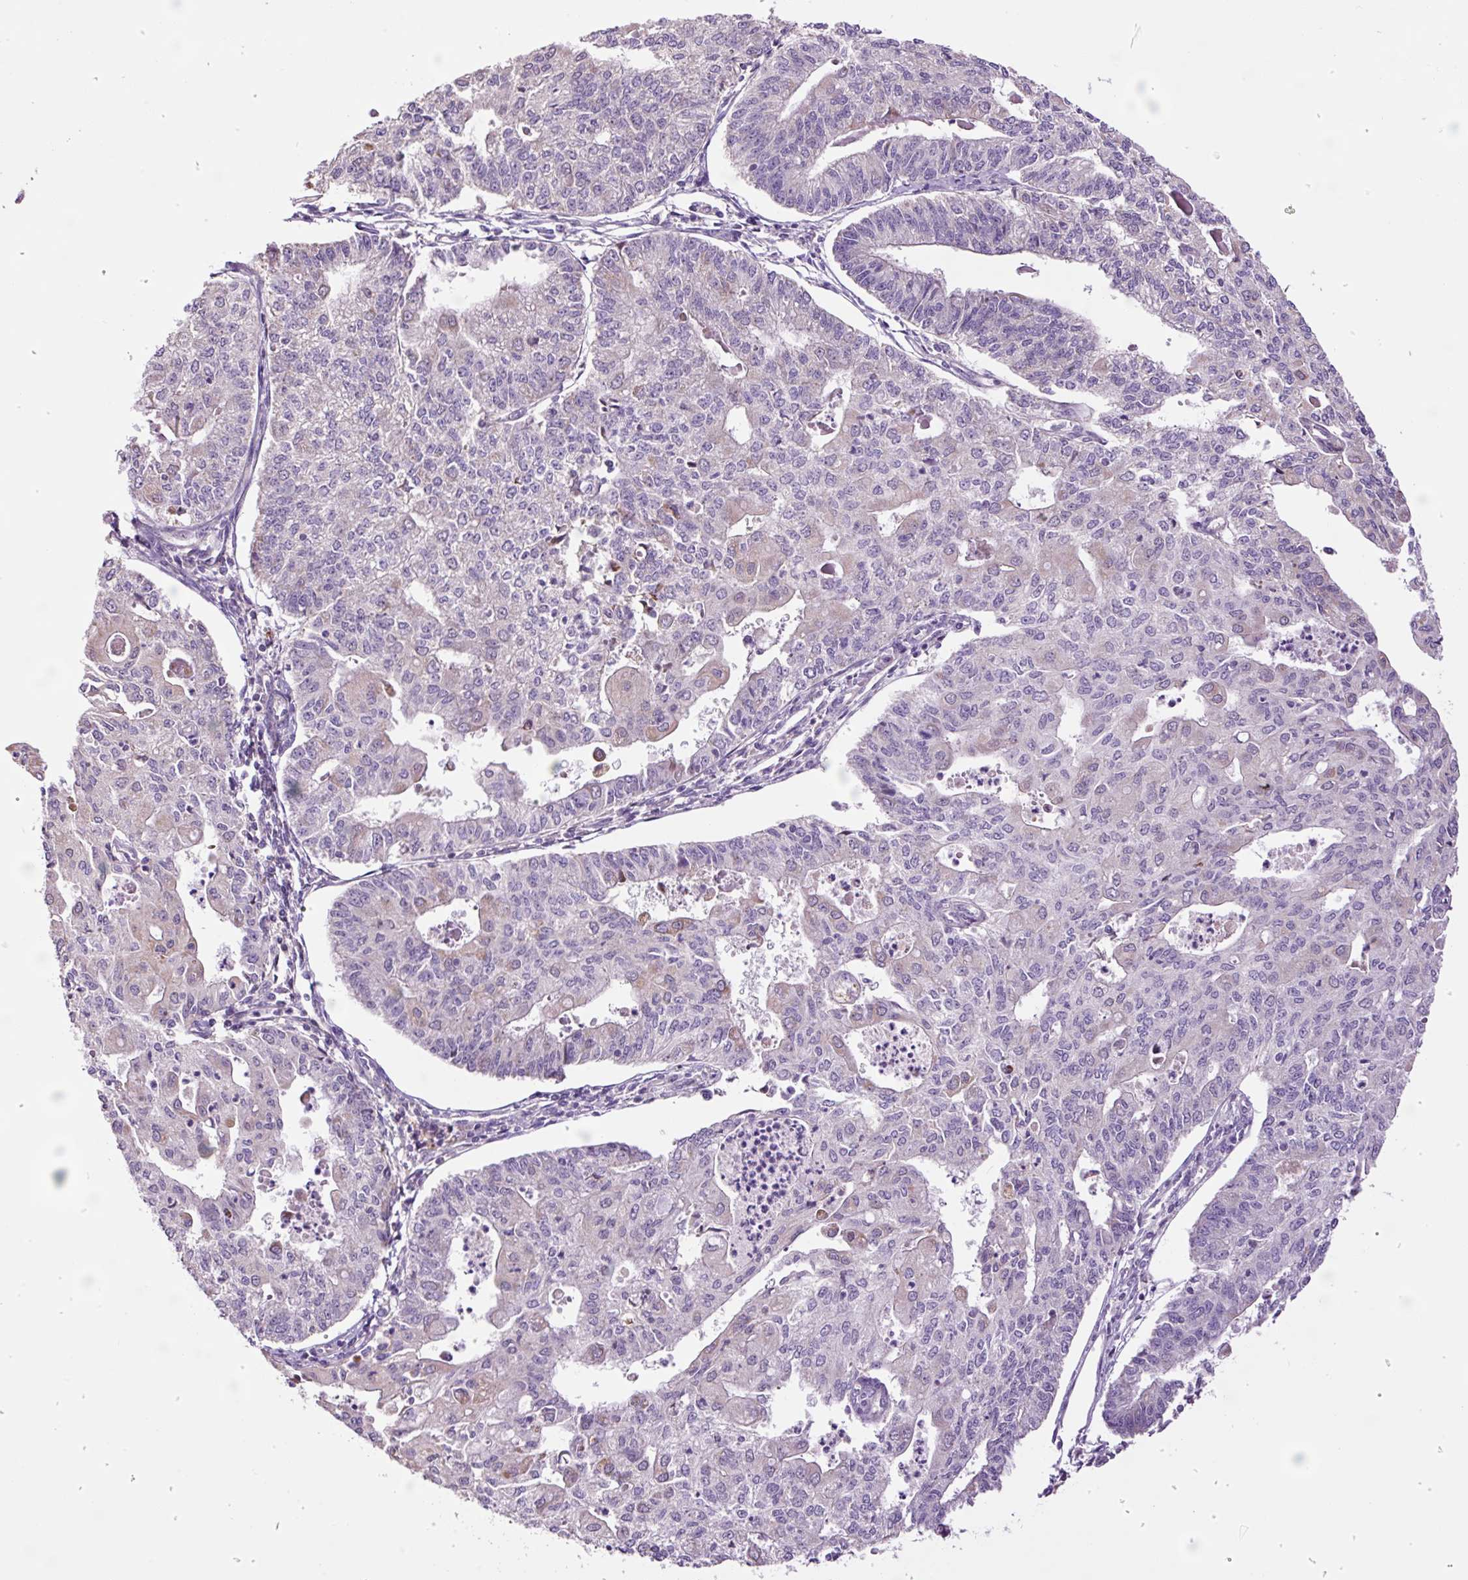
{"staining": {"intensity": "negative", "quantity": "none", "location": "none"}, "tissue": "endometrial cancer", "cell_type": "Tumor cells", "image_type": "cancer", "snomed": [{"axis": "morphology", "description": "Adenocarcinoma, NOS"}, {"axis": "topography", "description": "Endometrium"}], "caption": "Immunohistochemistry photomicrograph of endometrial adenocarcinoma stained for a protein (brown), which shows no staining in tumor cells. Nuclei are stained in blue.", "gene": "TMEM235", "patient": {"sex": "female", "age": 56}}